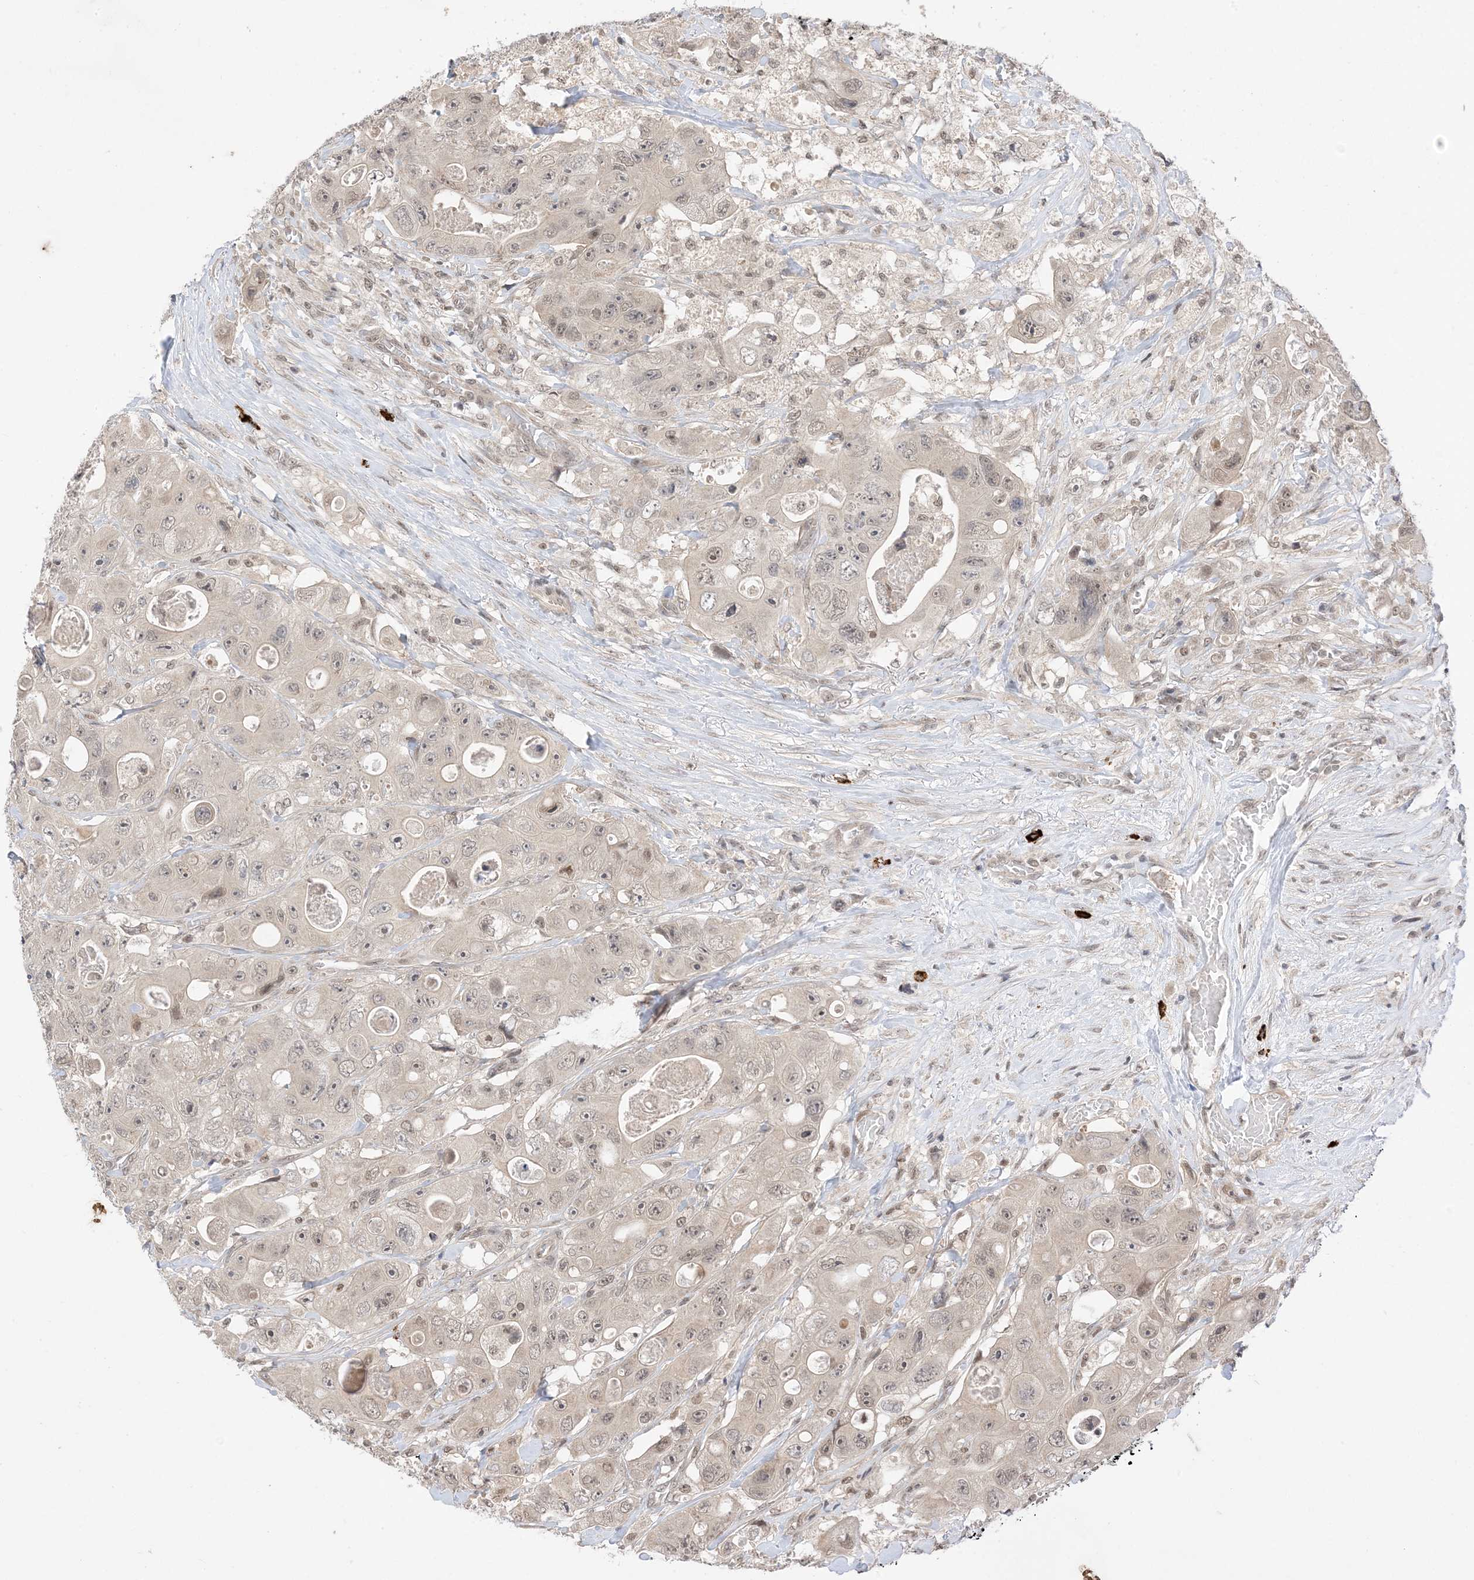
{"staining": {"intensity": "weak", "quantity": "25%-75%", "location": "nuclear"}, "tissue": "colorectal cancer", "cell_type": "Tumor cells", "image_type": "cancer", "snomed": [{"axis": "morphology", "description": "Adenocarcinoma, NOS"}, {"axis": "topography", "description": "Colon"}], "caption": "A photomicrograph showing weak nuclear staining in approximately 25%-75% of tumor cells in adenocarcinoma (colorectal), as visualized by brown immunohistochemical staining.", "gene": "RANBP9", "patient": {"sex": "female", "age": 46}}